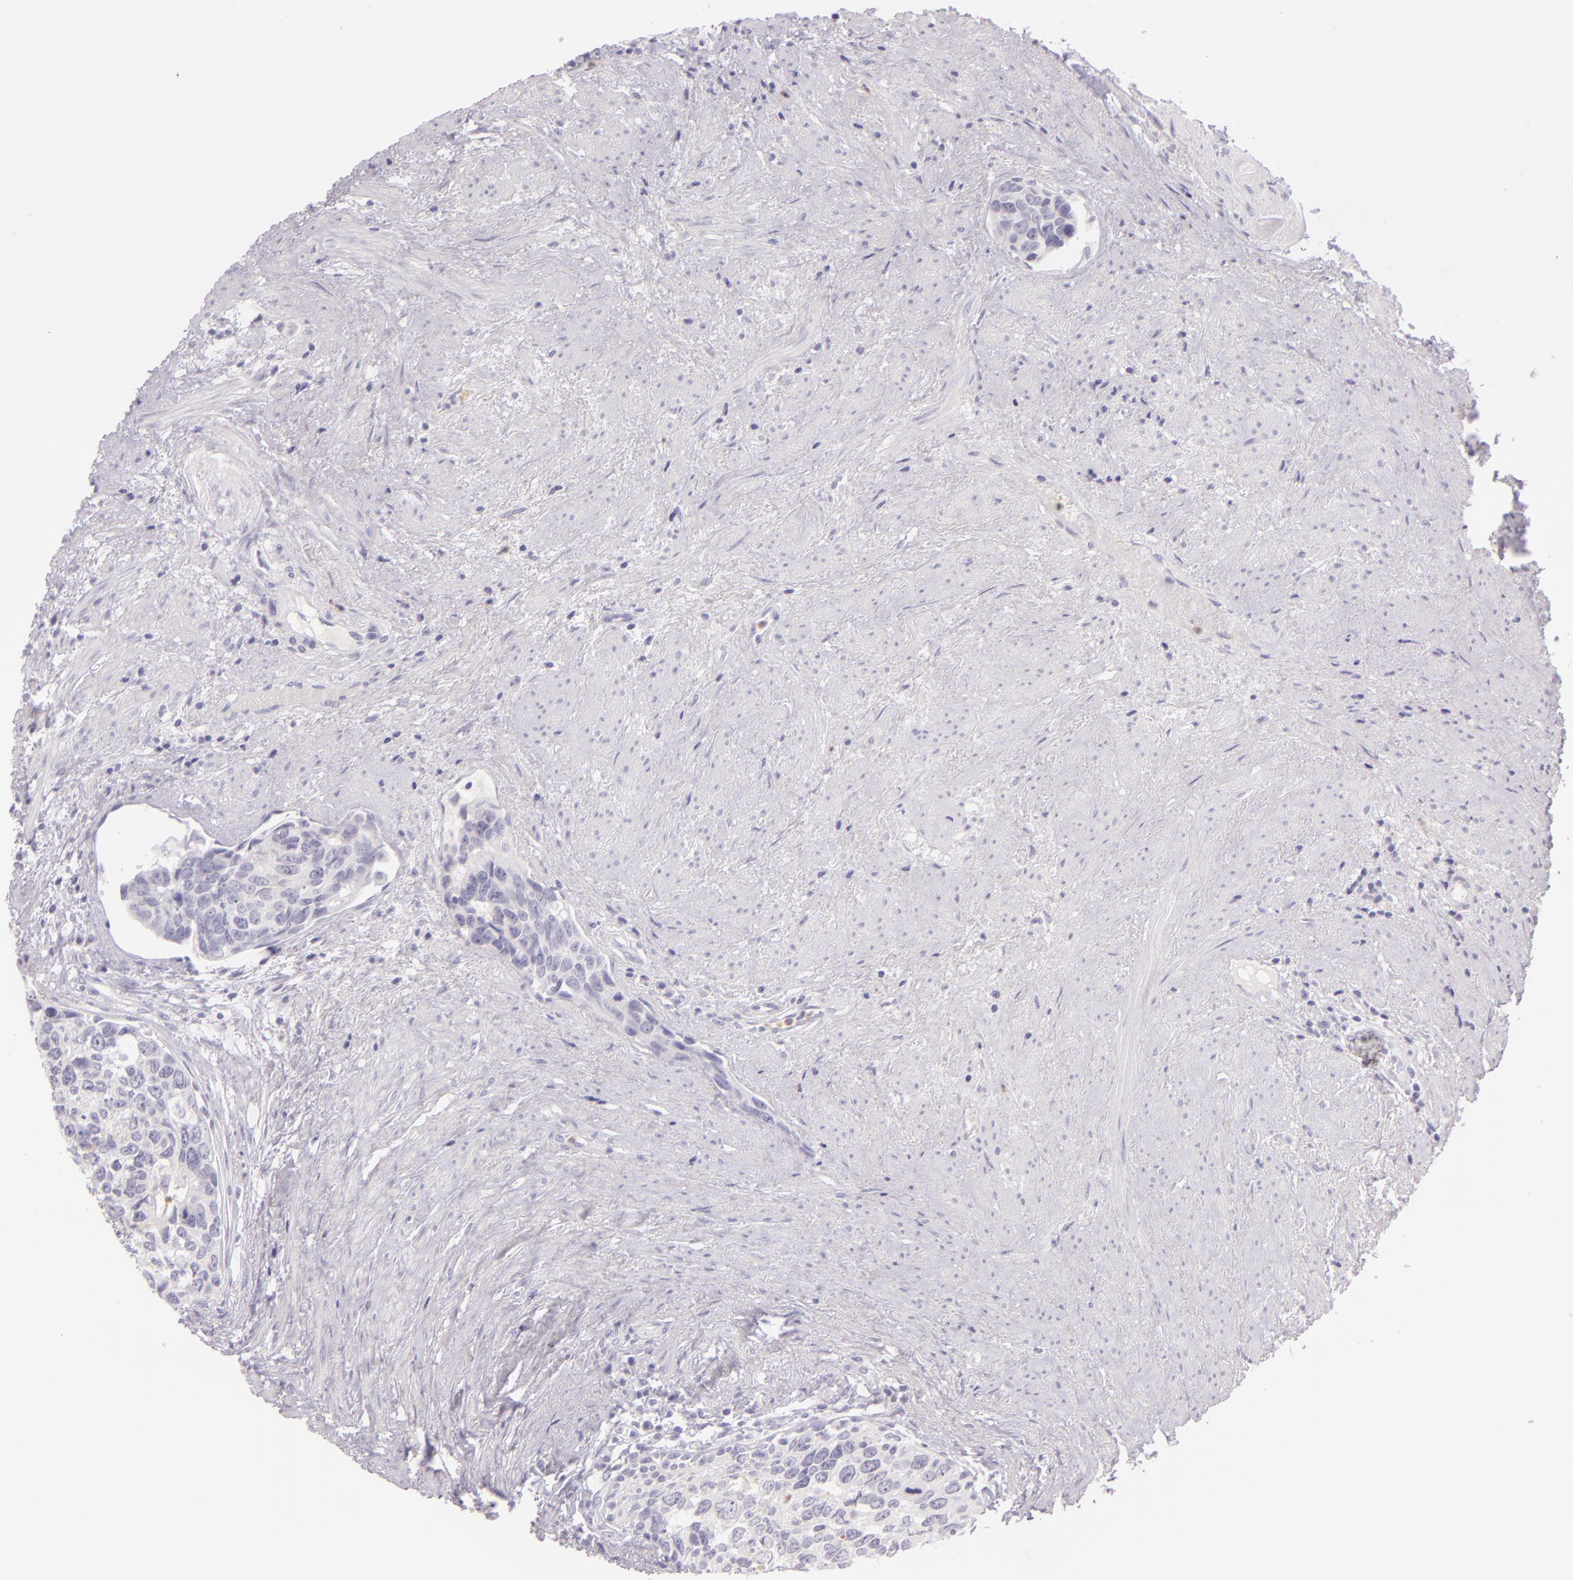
{"staining": {"intensity": "negative", "quantity": "none", "location": "none"}, "tissue": "urothelial cancer", "cell_type": "Tumor cells", "image_type": "cancer", "snomed": [{"axis": "morphology", "description": "Urothelial carcinoma, High grade"}, {"axis": "topography", "description": "Urinary bladder"}], "caption": "Immunohistochemistry (IHC) micrograph of neoplastic tissue: human urothelial cancer stained with DAB (3,3'-diaminobenzidine) shows no significant protein staining in tumor cells. (DAB immunohistochemistry with hematoxylin counter stain).", "gene": "CBS", "patient": {"sex": "male", "age": 81}}